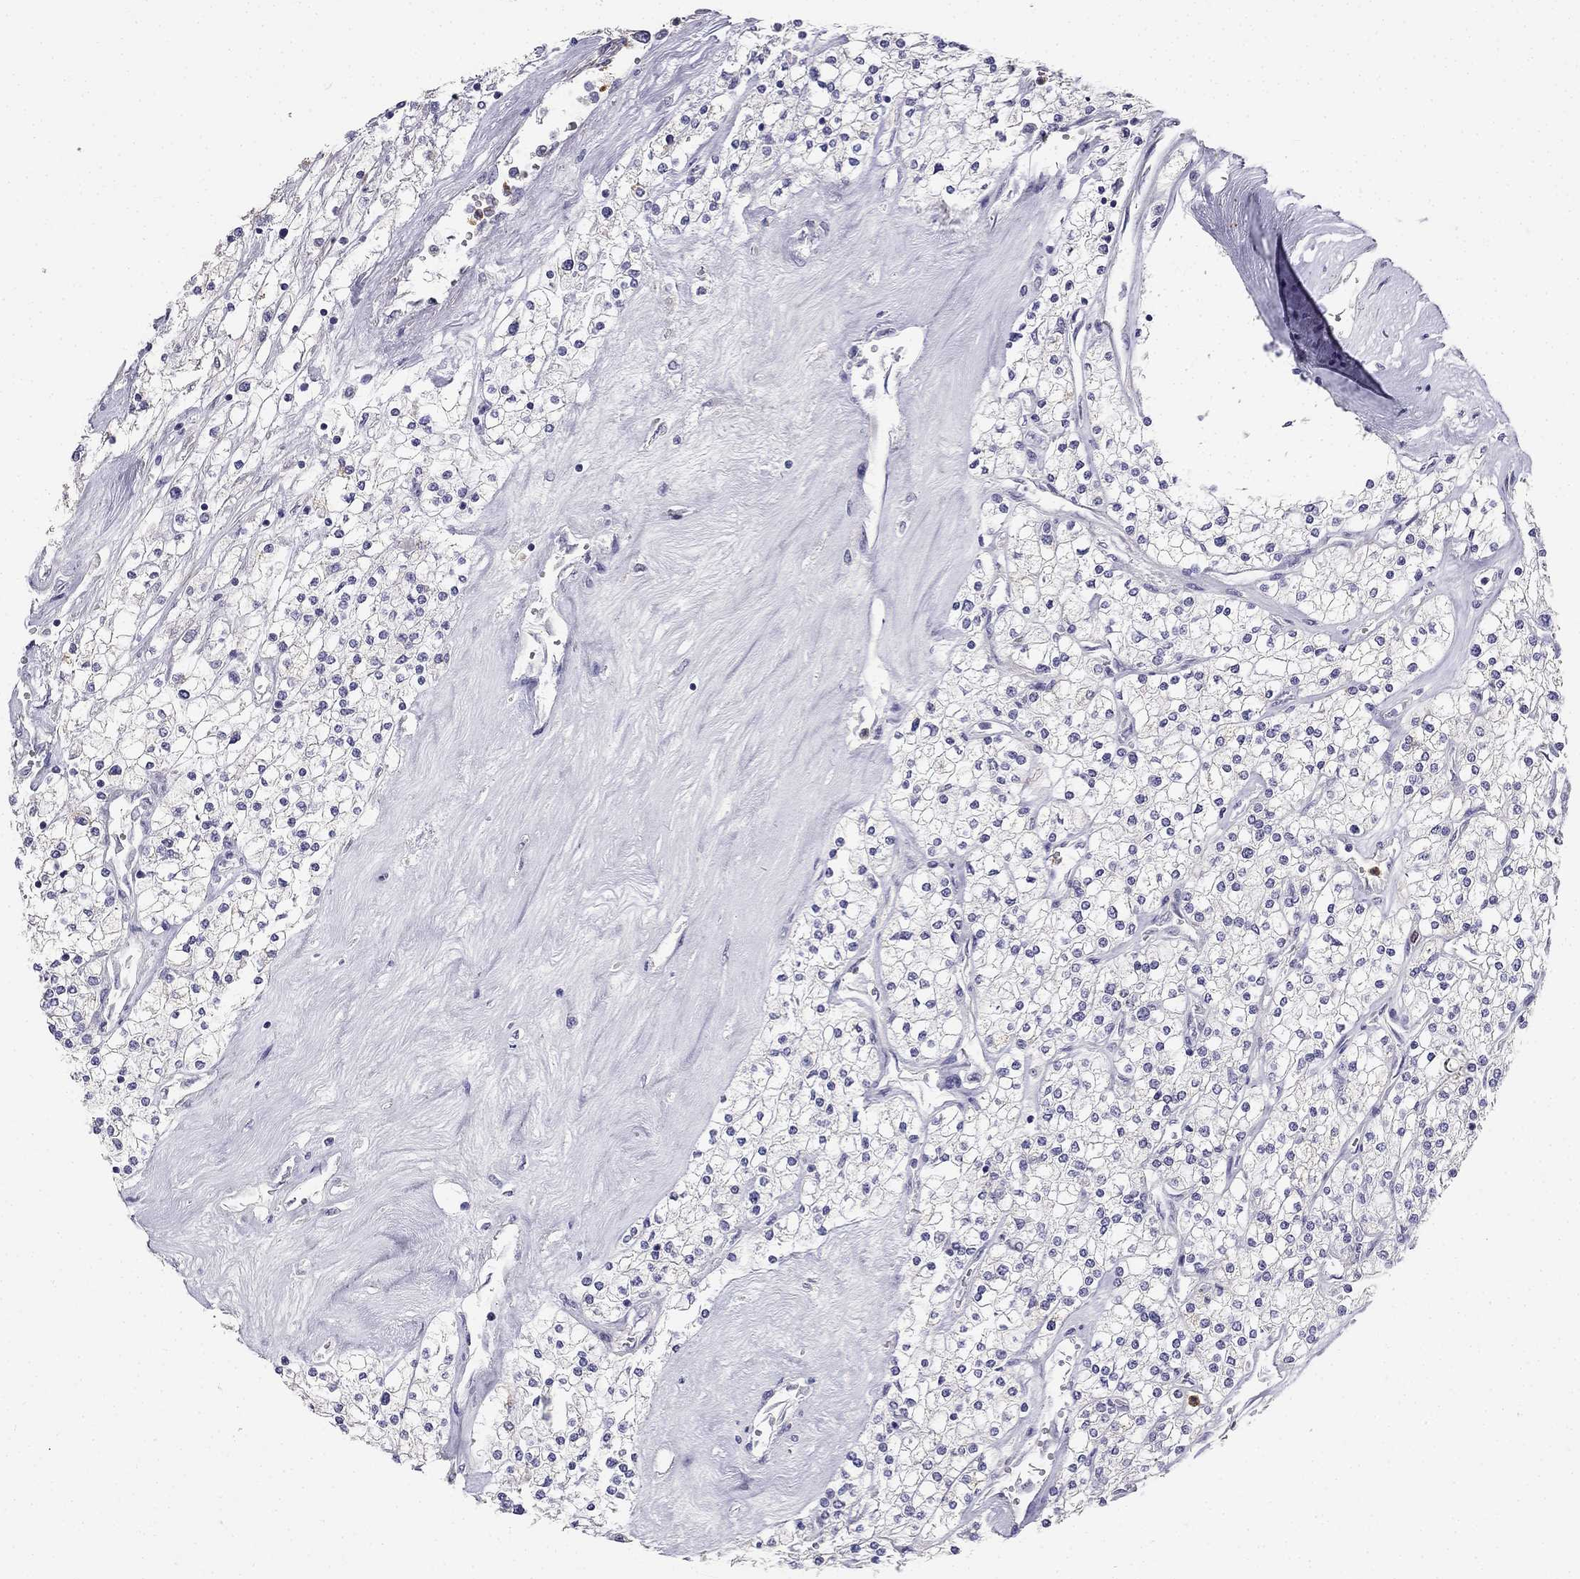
{"staining": {"intensity": "negative", "quantity": "none", "location": "none"}, "tissue": "renal cancer", "cell_type": "Tumor cells", "image_type": "cancer", "snomed": [{"axis": "morphology", "description": "Adenocarcinoma, NOS"}, {"axis": "topography", "description": "Kidney"}], "caption": "A high-resolution photomicrograph shows immunohistochemistry staining of renal cancer, which reveals no significant staining in tumor cells.", "gene": "C16orf89", "patient": {"sex": "male", "age": 80}}